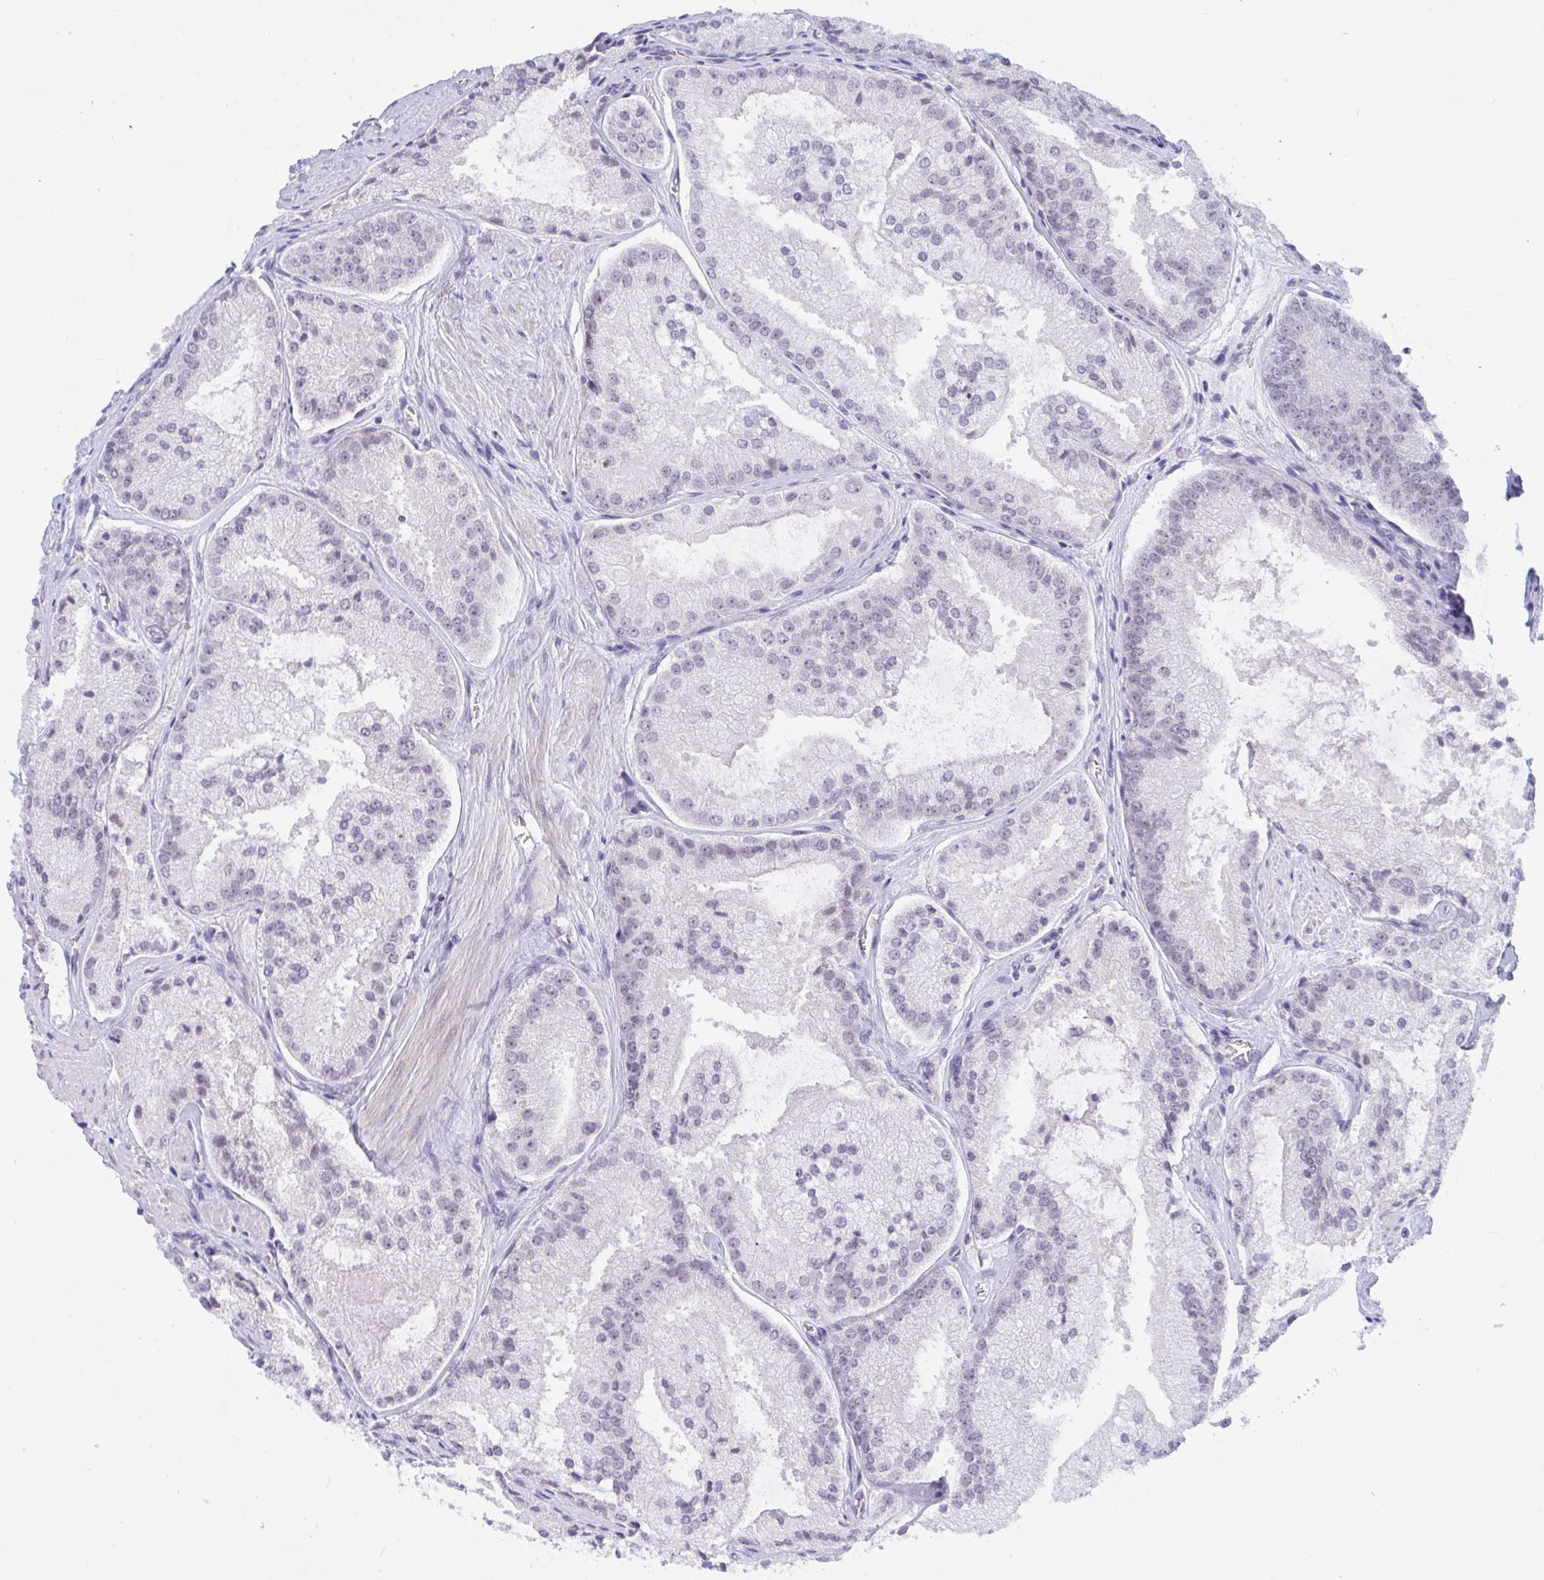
{"staining": {"intensity": "weak", "quantity": "<25%", "location": "nuclear"}, "tissue": "prostate cancer", "cell_type": "Tumor cells", "image_type": "cancer", "snomed": [{"axis": "morphology", "description": "Adenocarcinoma, High grade"}, {"axis": "topography", "description": "Prostate"}], "caption": "DAB immunohistochemical staining of human high-grade adenocarcinoma (prostate) shows no significant staining in tumor cells.", "gene": "BMAL2", "patient": {"sex": "male", "age": 73}}